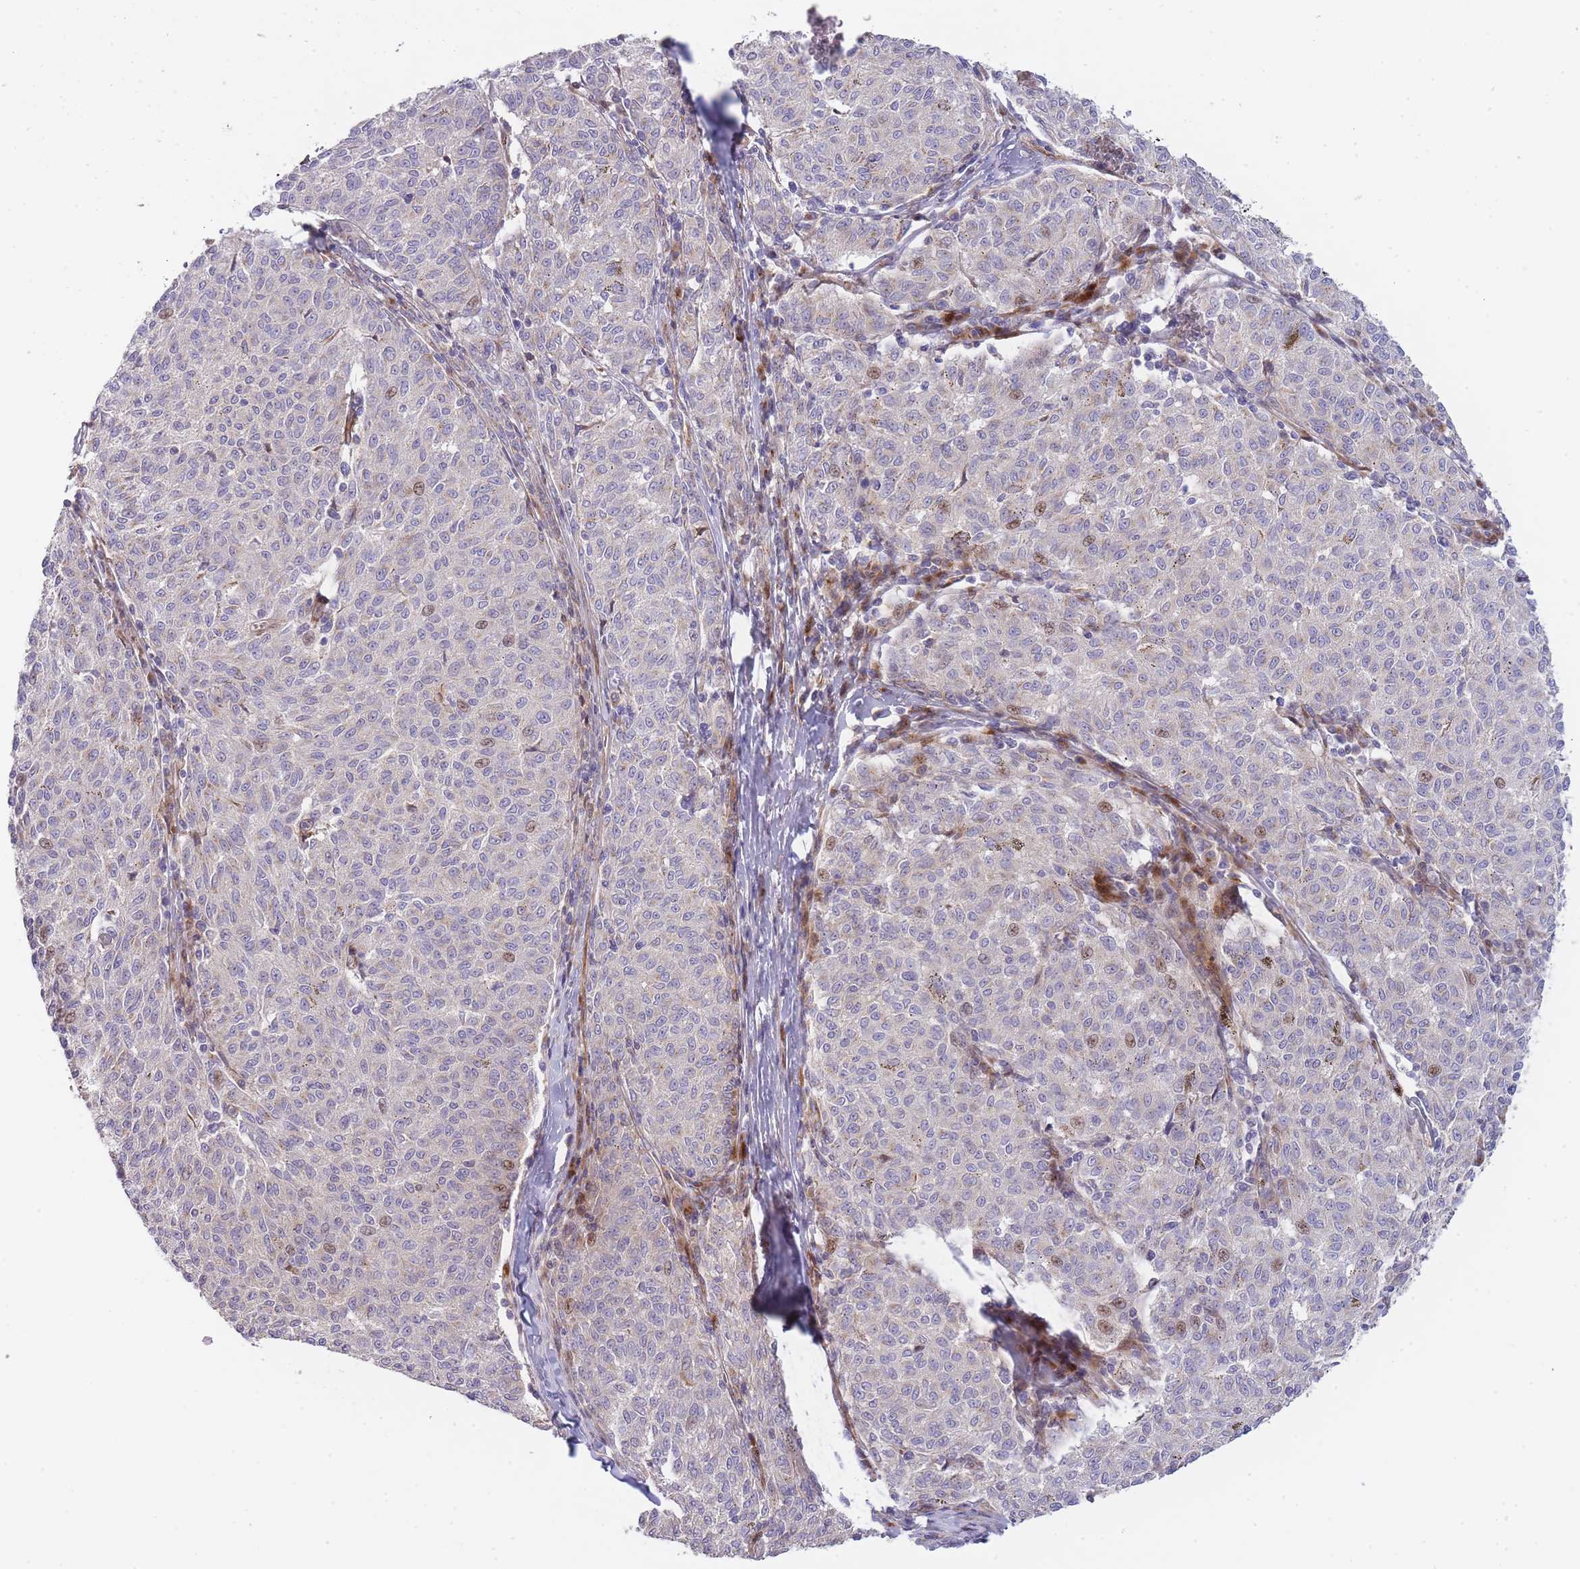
{"staining": {"intensity": "moderate", "quantity": "<25%", "location": "nuclear"}, "tissue": "melanoma", "cell_type": "Tumor cells", "image_type": "cancer", "snomed": [{"axis": "morphology", "description": "Malignant melanoma, NOS"}, {"axis": "topography", "description": "Skin"}], "caption": "Melanoma stained with a protein marker reveals moderate staining in tumor cells.", "gene": "ATP5MC2", "patient": {"sex": "female", "age": 72}}